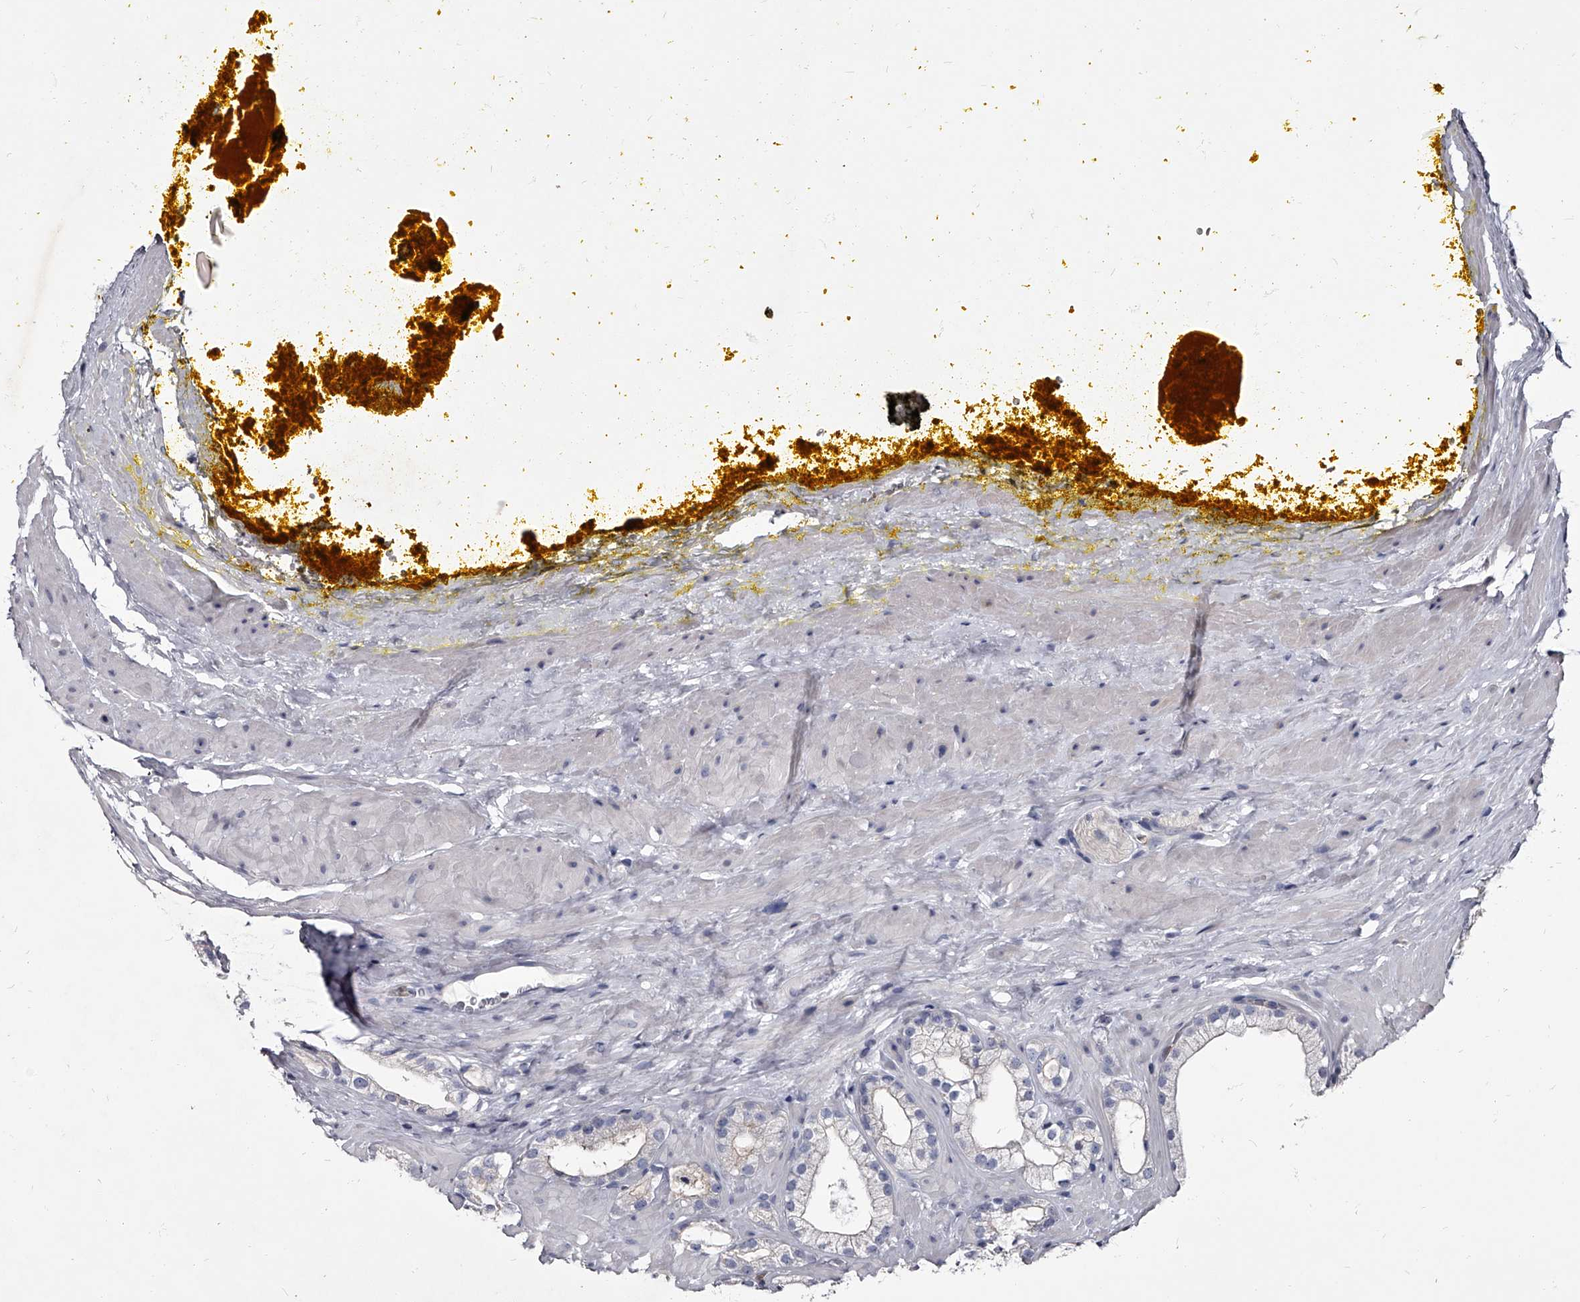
{"staining": {"intensity": "negative", "quantity": "none", "location": "none"}, "tissue": "prostate cancer", "cell_type": "Tumor cells", "image_type": "cancer", "snomed": [{"axis": "morphology", "description": "Adenocarcinoma, High grade"}, {"axis": "topography", "description": "Prostate"}], "caption": "Image shows no protein expression in tumor cells of prostate cancer tissue. (DAB immunohistochemistry visualized using brightfield microscopy, high magnification).", "gene": "GAPVD1", "patient": {"sex": "male", "age": 58}}